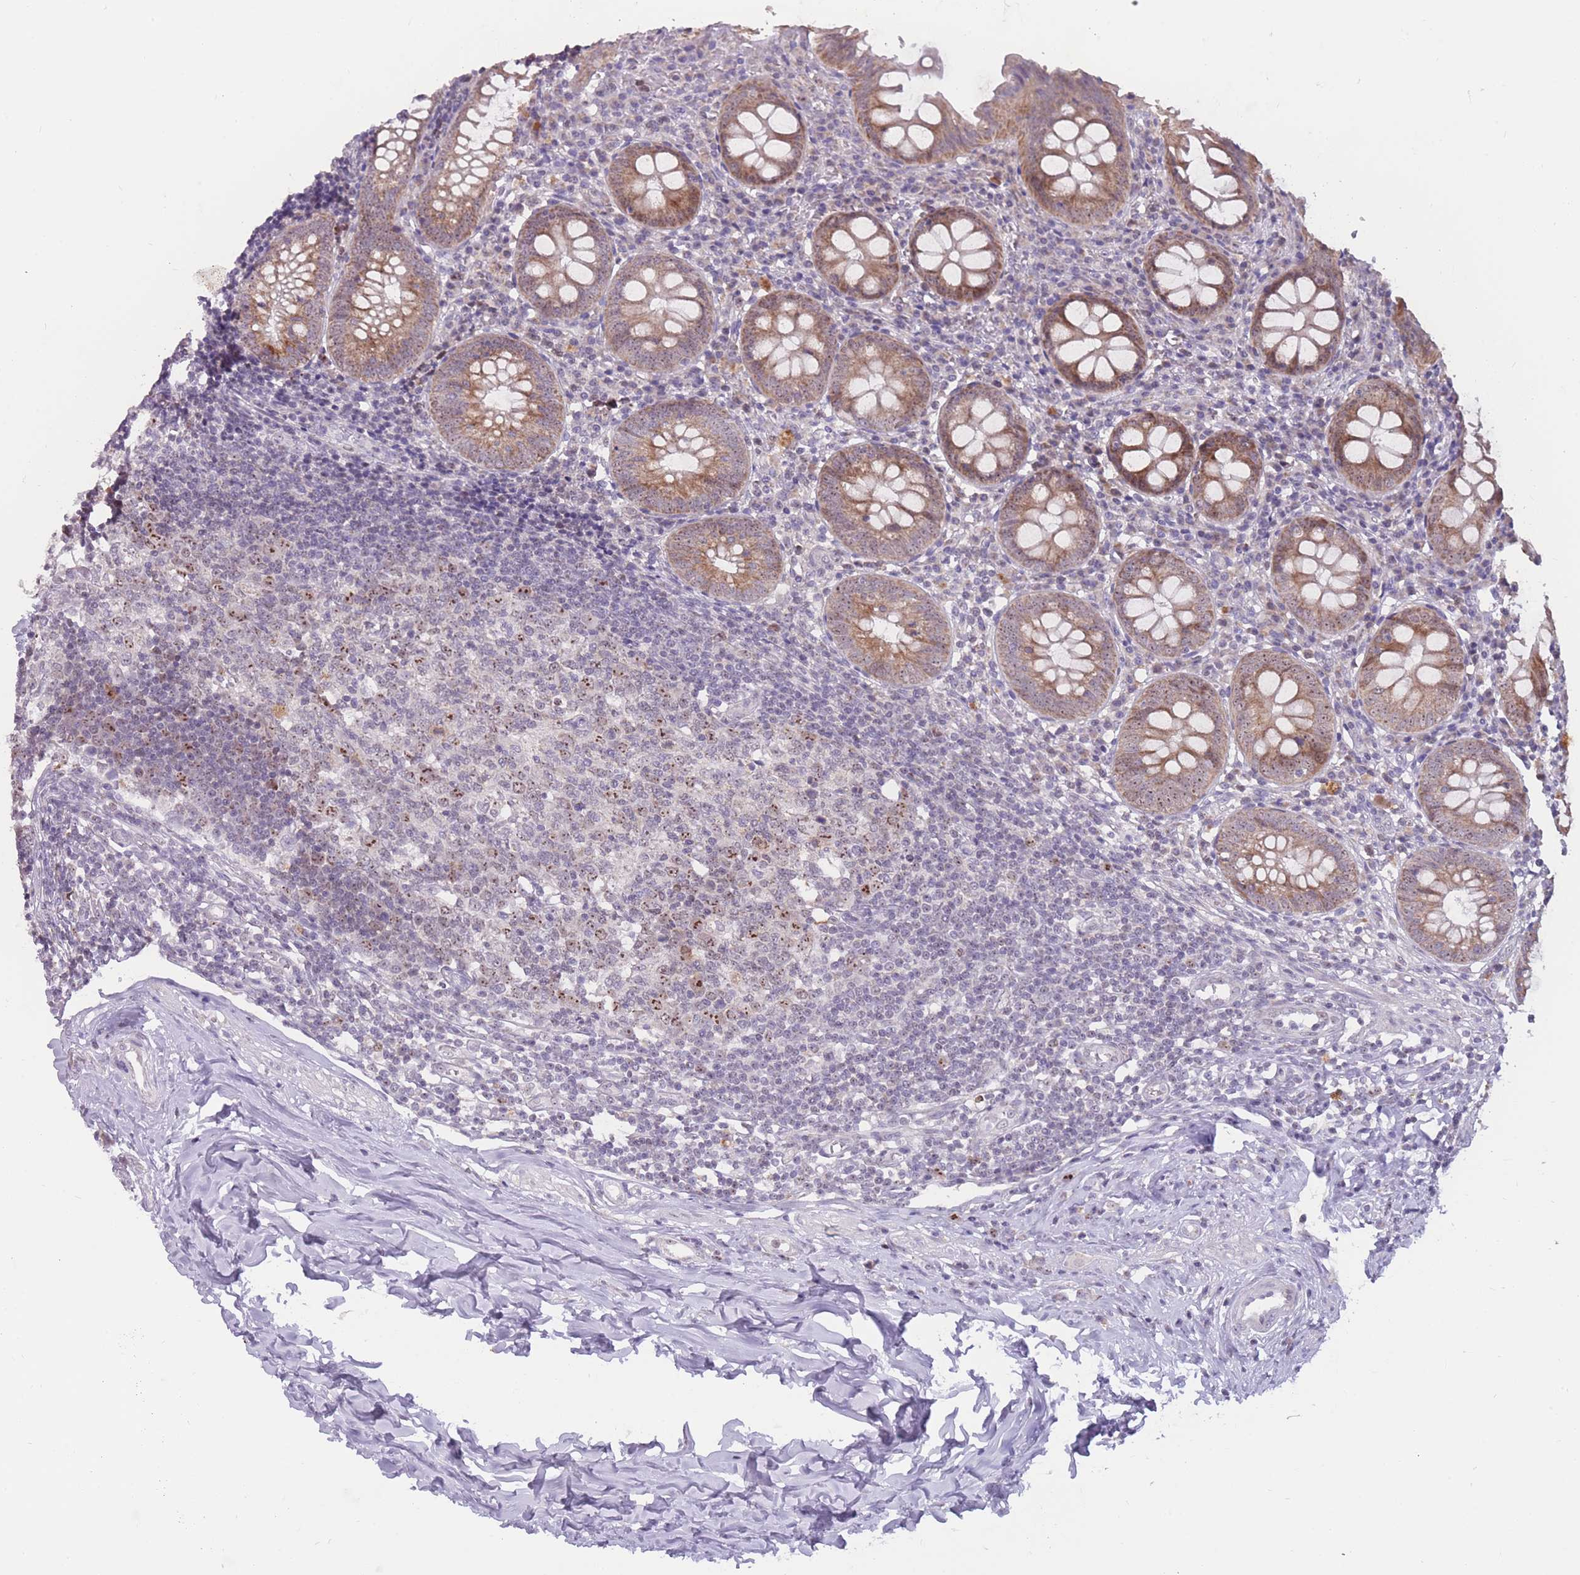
{"staining": {"intensity": "moderate", "quantity": ">75%", "location": "cytoplasmic/membranous"}, "tissue": "appendix", "cell_type": "Glandular cells", "image_type": "normal", "snomed": [{"axis": "morphology", "description": "Normal tissue, NOS"}, {"axis": "topography", "description": "Appendix"}], "caption": "This photomicrograph exhibits immunohistochemistry staining of benign human appendix, with medium moderate cytoplasmic/membranous staining in approximately >75% of glandular cells.", "gene": "MCIDAS", "patient": {"sex": "female", "age": 54}}